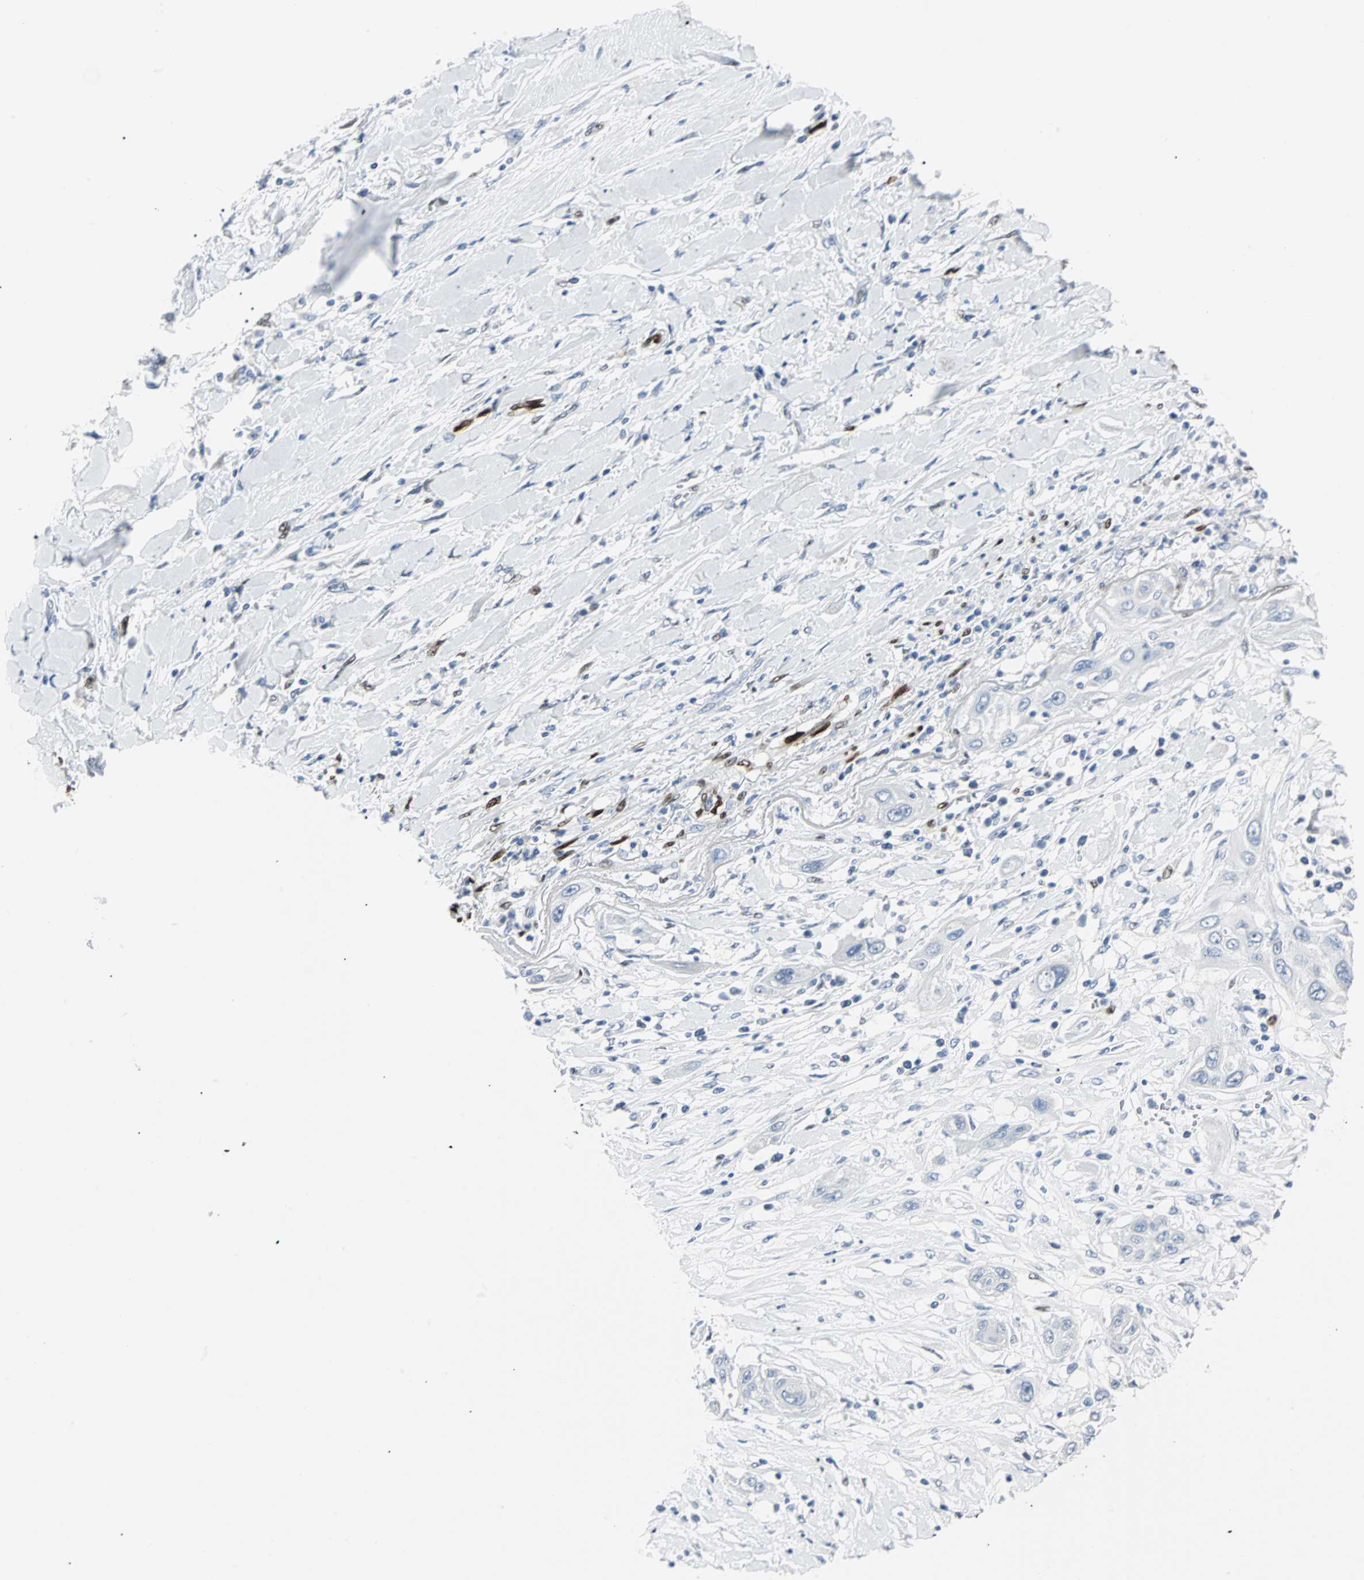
{"staining": {"intensity": "negative", "quantity": "none", "location": "none"}, "tissue": "lung cancer", "cell_type": "Tumor cells", "image_type": "cancer", "snomed": [{"axis": "morphology", "description": "Squamous cell carcinoma, NOS"}, {"axis": "topography", "description": "Lung"}], "caption": "High power microscopy image of an IHC histopathology image of lung cancer (squamous cell carcinoma), revealing no significant positivity in tumor cells.", "gene": "IL33", "patient": {"sex": "female", "age": 47}}